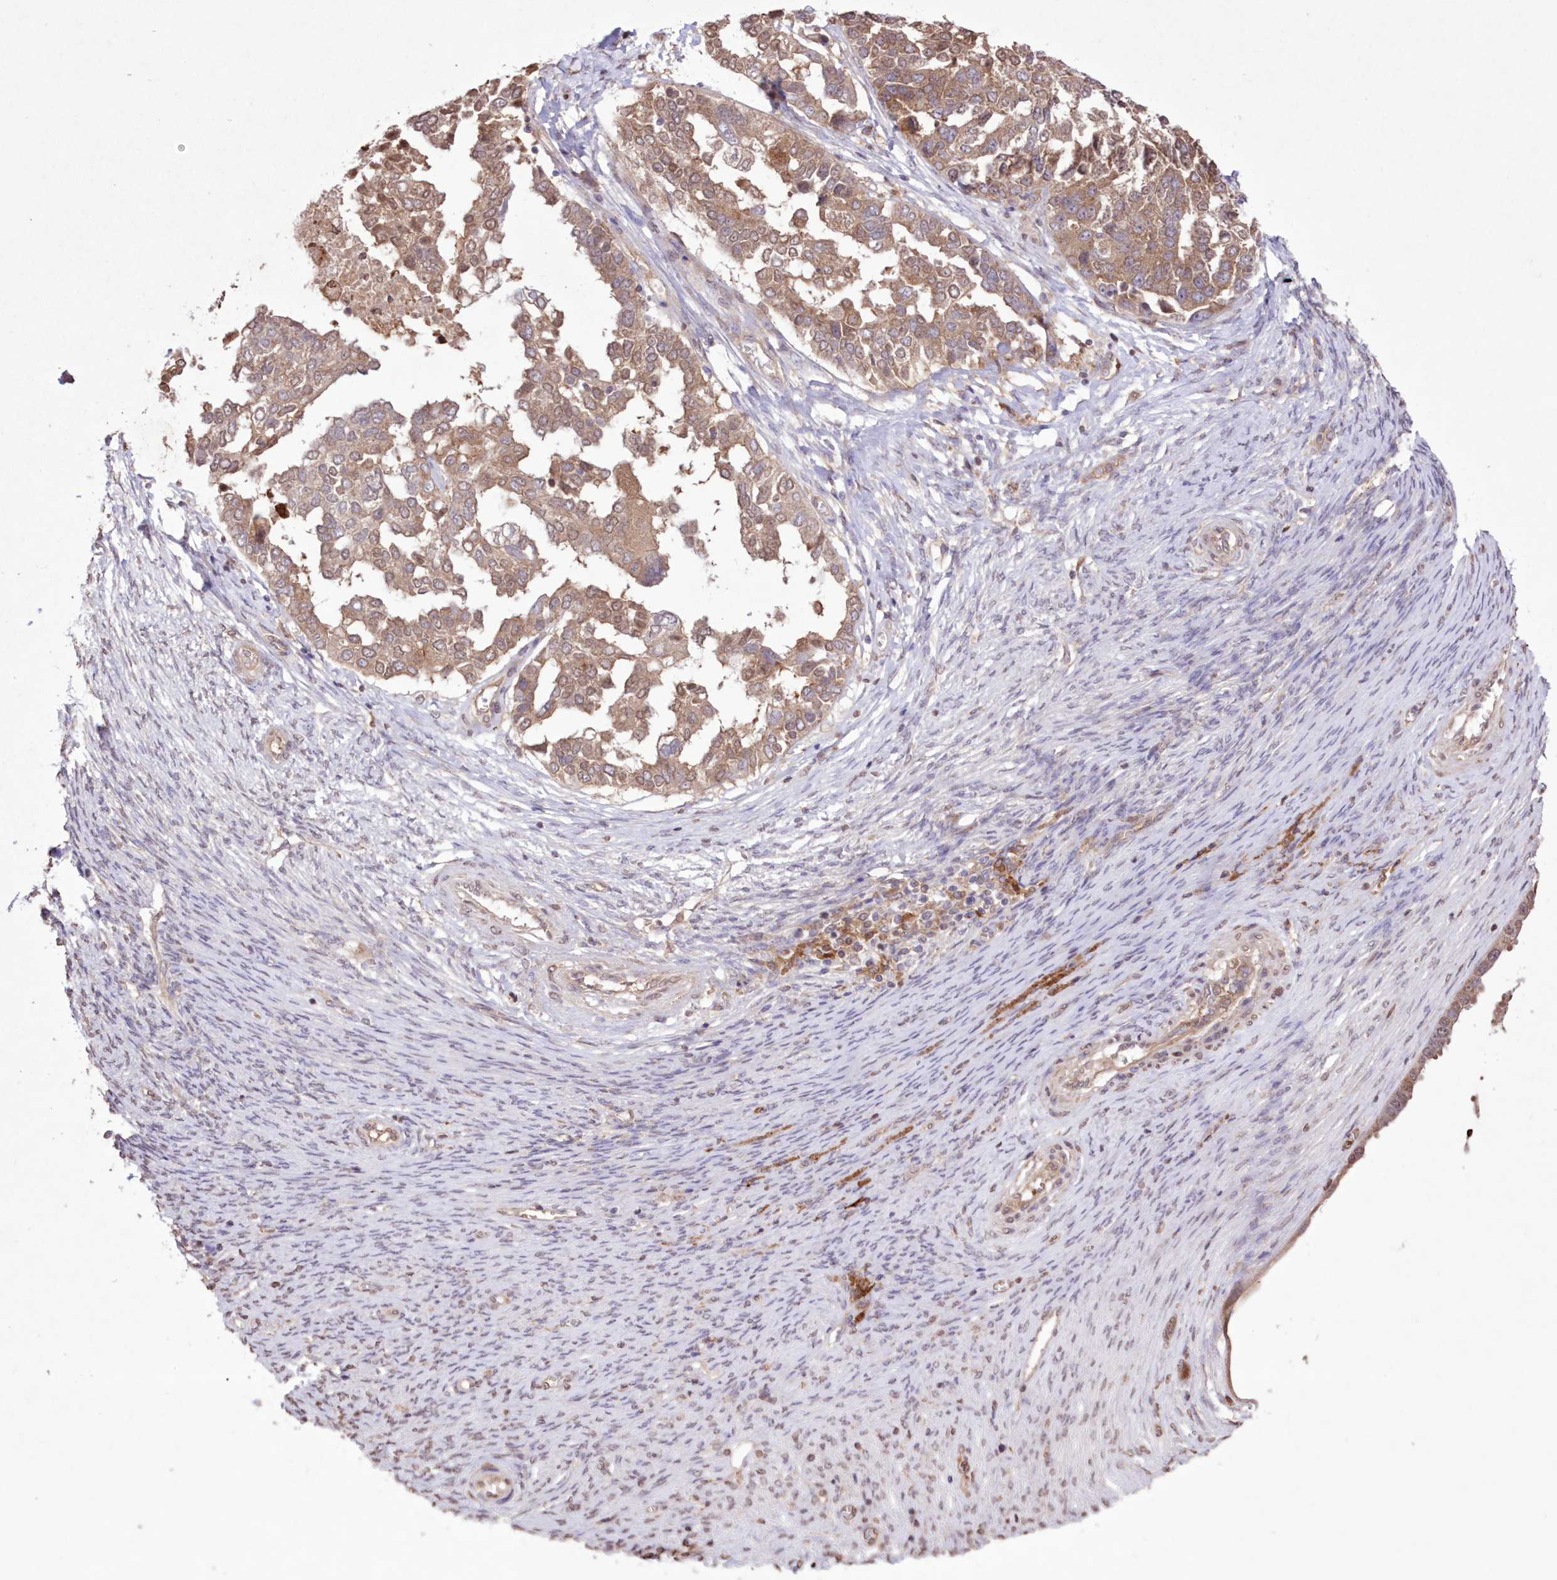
{"staining": {"intensity": "moderate", "quantity": ">75%", "location": "cytoplasmic/membranous"}, "tissue": "ovarian cancer", "cell_type": "Tumor cells", "image_type": "cancer", "snomed": [{"axis": "morphology", "description": "Cystadenocarcinoma, serous, NOS"}, {"axis": "topography", "description": "Ovary"}], "caption": "Immunohistochemistry (IHC) staining of ovarian cancer (serous cystadenocarcinoma), which displays medium levels of moderate cytoplasmic/membranous expression in about >75% of tumor cells indicating moderate cytoplasmic/membranous protein staining. The staining was performed using DAB (3,3'-diaminobenzidine) (brown) for protein detection and nuclei were counterstained in hematoxylin (blue).", "gene": "FCHO2", "patient": {"sex": "female", "age": 44}}